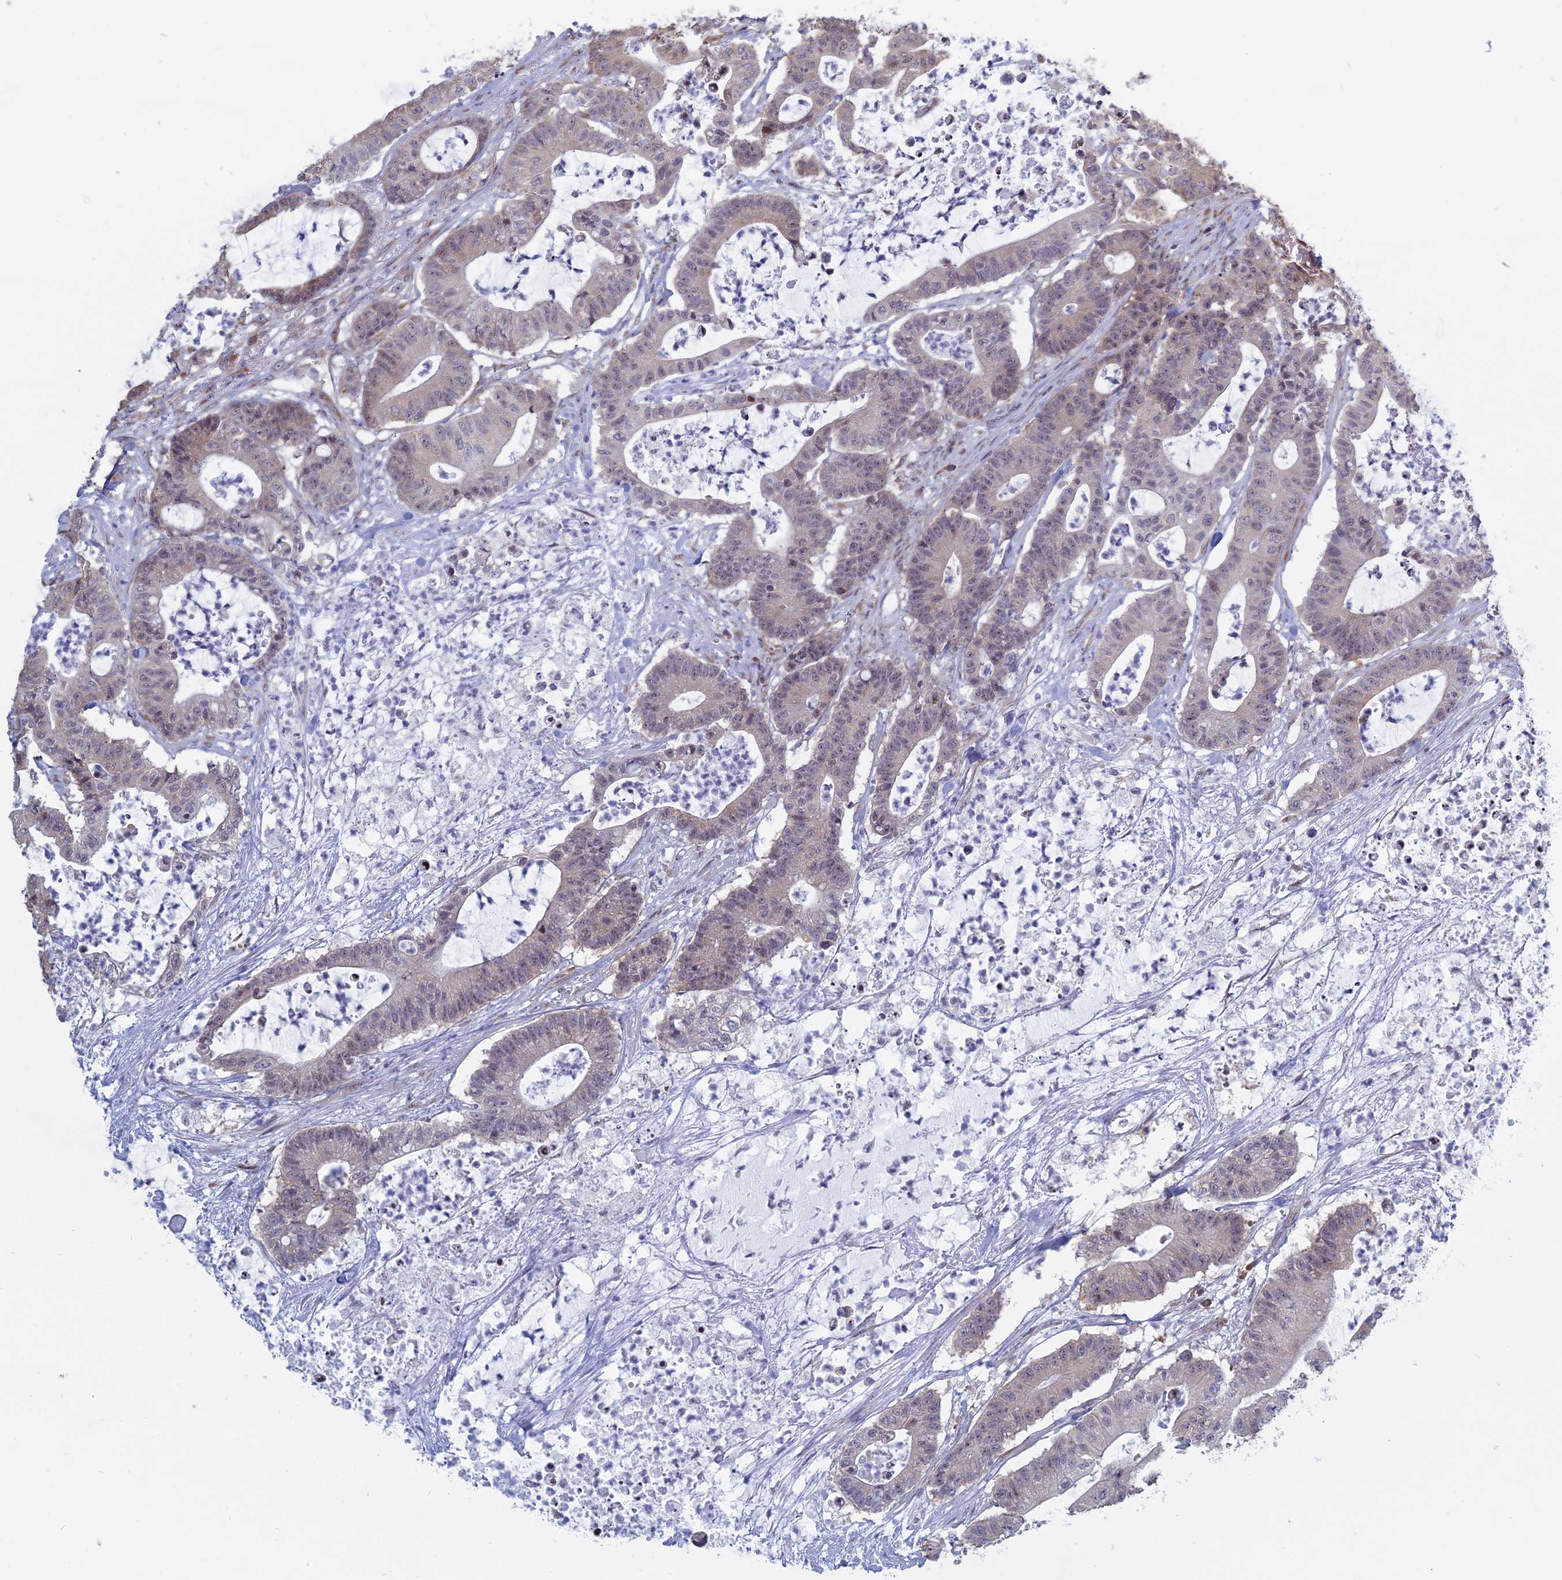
{"staining": {"intensity": "weak", "quantity": "<25%", "location": "cytoplasmic/membranous"}, "tissue": "colorectal cancer", "cell_type": "Tumor cells", "image_type": "cancer", "snomed": [{"axis": "morphology", "description": "Adenocarcinoma, NOS"}, {"axis": "topography", "description": "Colon"}], "caption": "Histopathology image shows no protein expression in tumor cells of colorectal cancer (adenocarcinoma) tissue. Brightfield microscopy of immunohistochemistry stained with DAB (3,3'-diaminobenzidine) (brown) and hematoxylin (blue), captured at high magnification.", "gene": "RPS19BP1", "patient": {"sex": "female", "age": 84}}